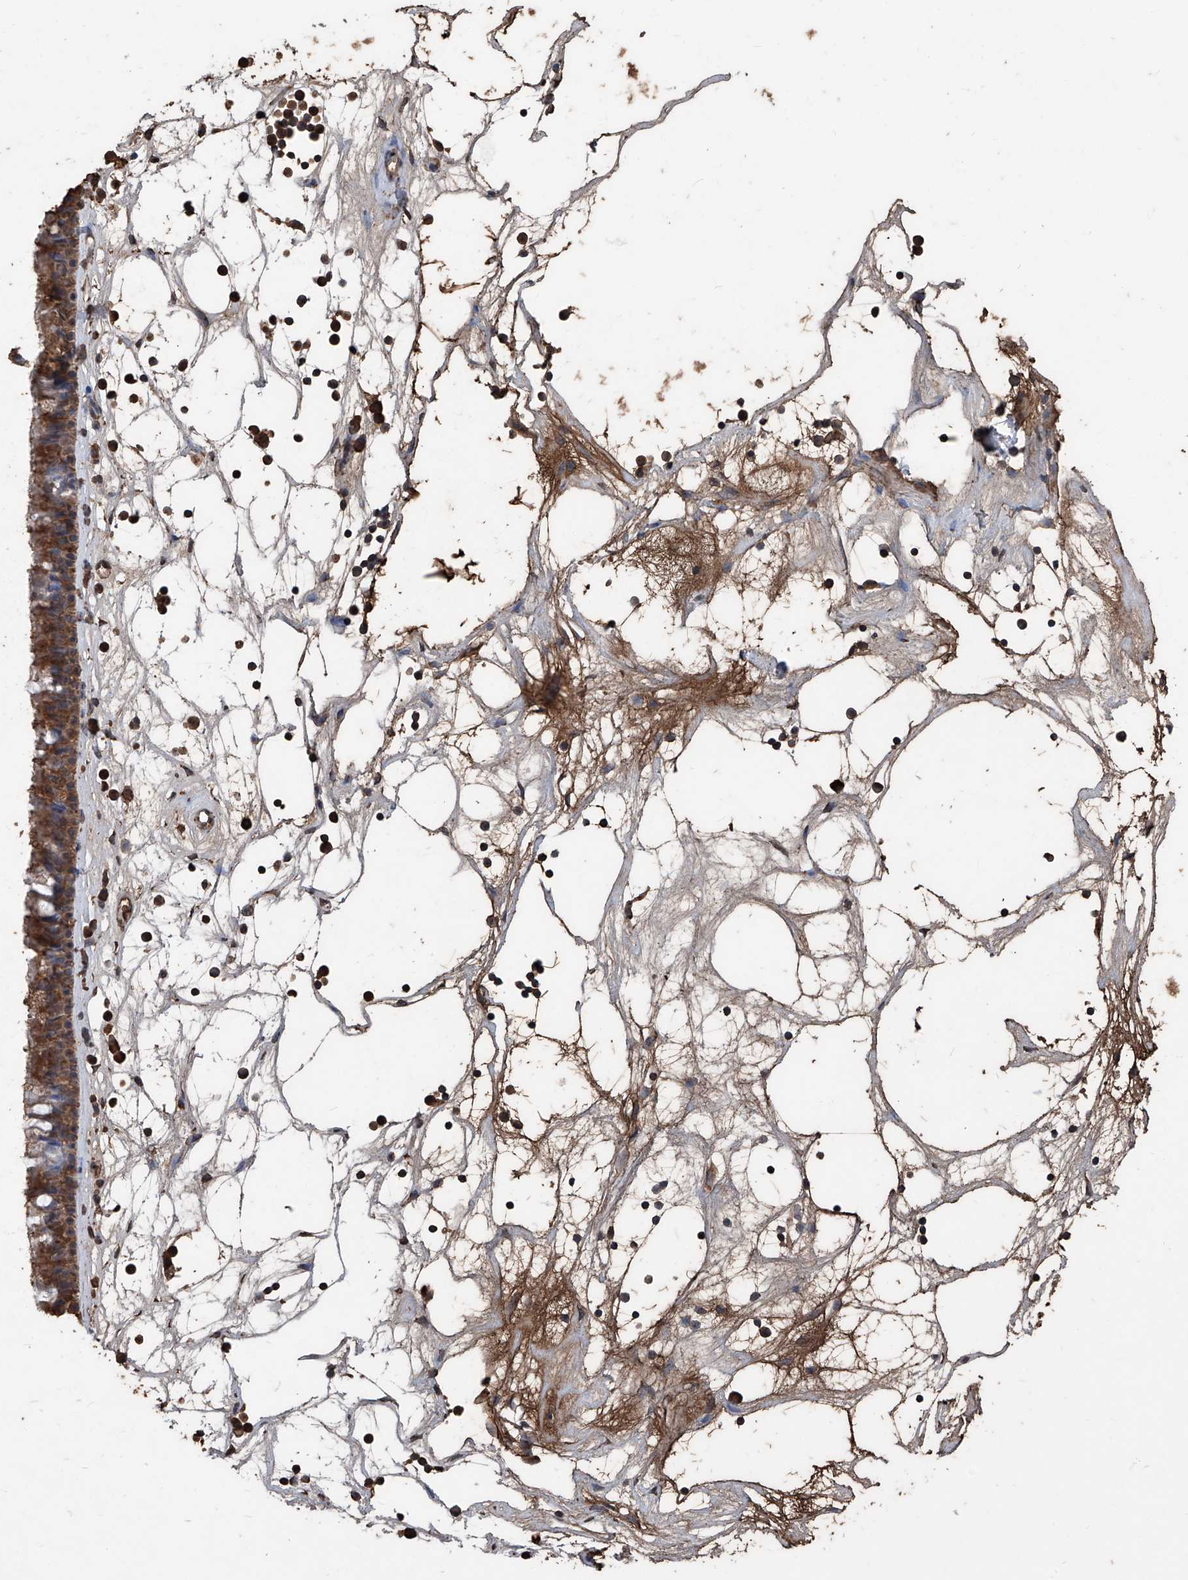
{"staining": {"intensity": "moderate", "quantity": ">75%", "location": "cytoplasmic/membranous"}, "tissue": "nasopharynx", "cell_type": "Respiratory epithelial cells", "image_type": "normal", "snomed": [{"axis": "morphology", "description": "Normal tissue, NOS"}, {"axis": "topography", "description": "Nasopharynx"}], "caption": "This photomicrograph demonstrates benign nasopharynx stained with IHC to label a protein in brown. The cytoplasmic/membranous of respiratory epithelial cells show moderate positivity for the protein. Nuclei are counter-stained blue.", "gene": "STARD7", "patient": {"sex": "male", "age": 64}}